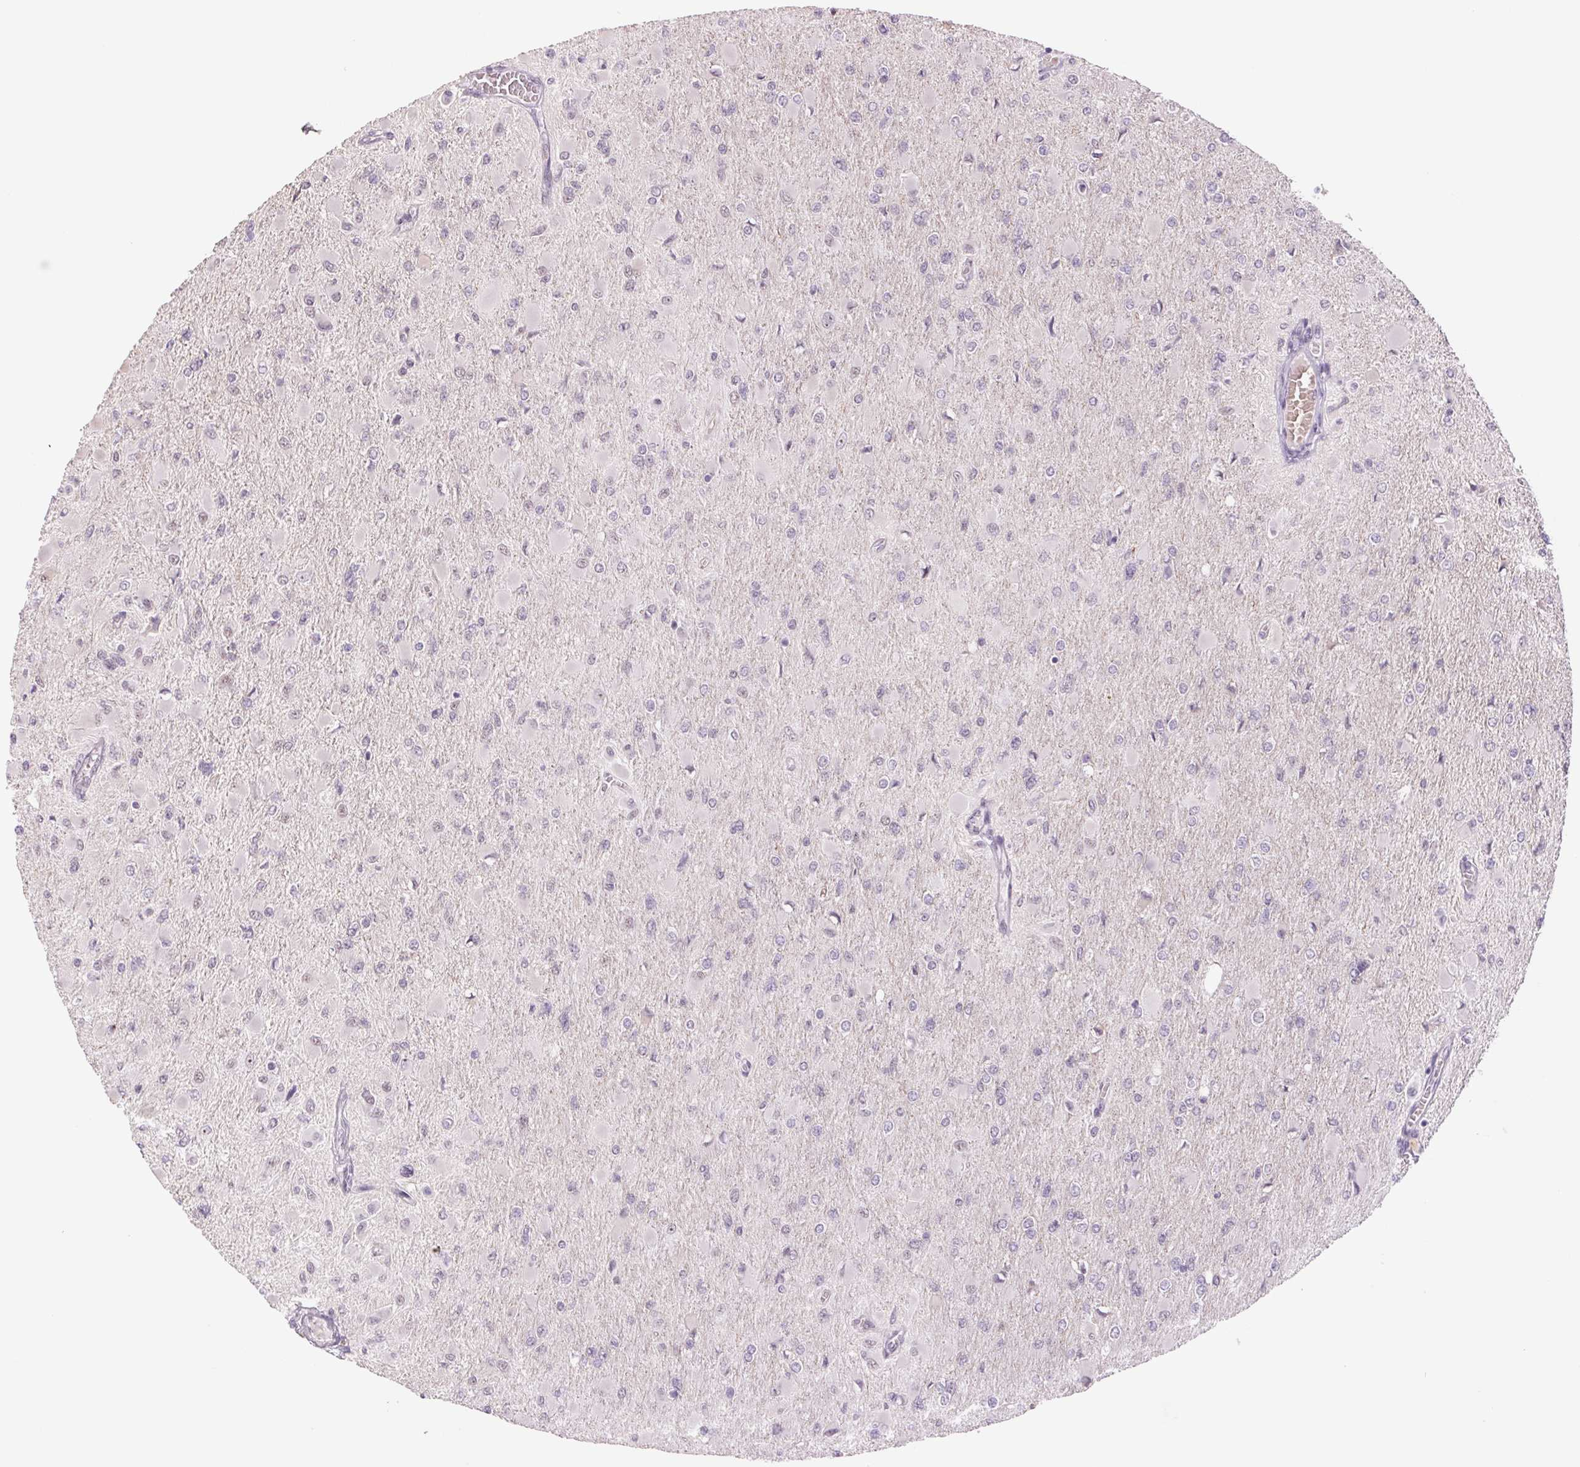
{"staining": {"intensity": "negative", "quantity": "none", "location": "none"}, "tissue": "glioma", "cell_type": "Tumor cells", "image_type": "cancer", "snomed": [{"axis": "morphology", "description": "Glioma, malignant, High grade"}, {"axis": "topography", "description": "Cerebral cortex"}], "caption": "IHC of glioma displays no staining in tumor cells.", "gene": "ZC3H14", "patient": {"sex": "female", "age": 36}}